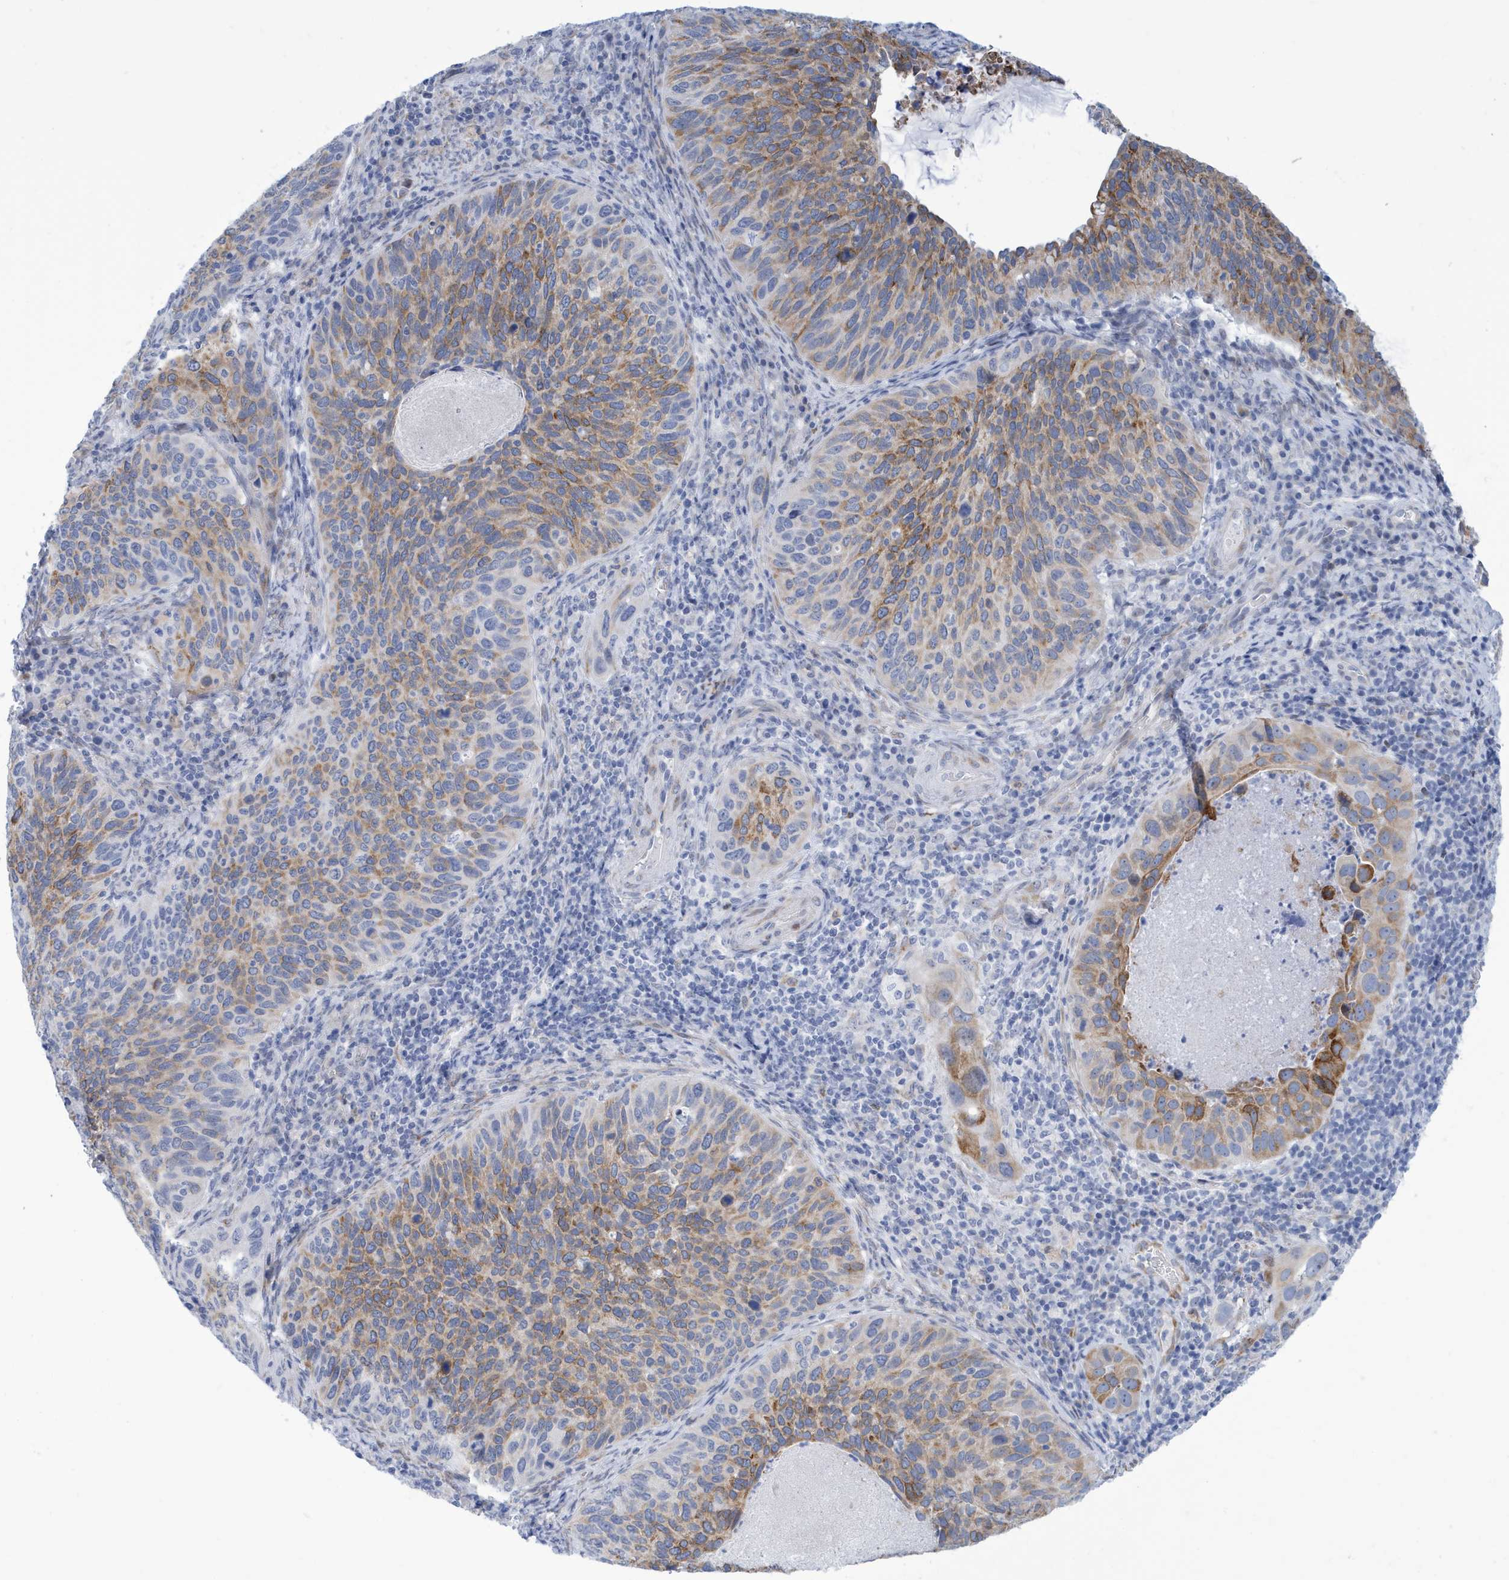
{"staining": {"intensity": "moderate", "quantity": ">75%", "location": "cytoplasmic/membranous"}, "tissue": "cervical cancer", "cell_type": "Tumor cells", "image_type": "cancer", "snomed": [{"axis": "morphology", "description": "Squamous cell carcinoma, NOS"}, {"axis": "topography", "description": "Cervix"}], "caption": "Cervical cancer (squamous cell carcinoma) stained with a protein marker displays moderate staining in tumor cells.", "gene": "SEMA3F", "patient": {"sex": "female", "age": 38}}